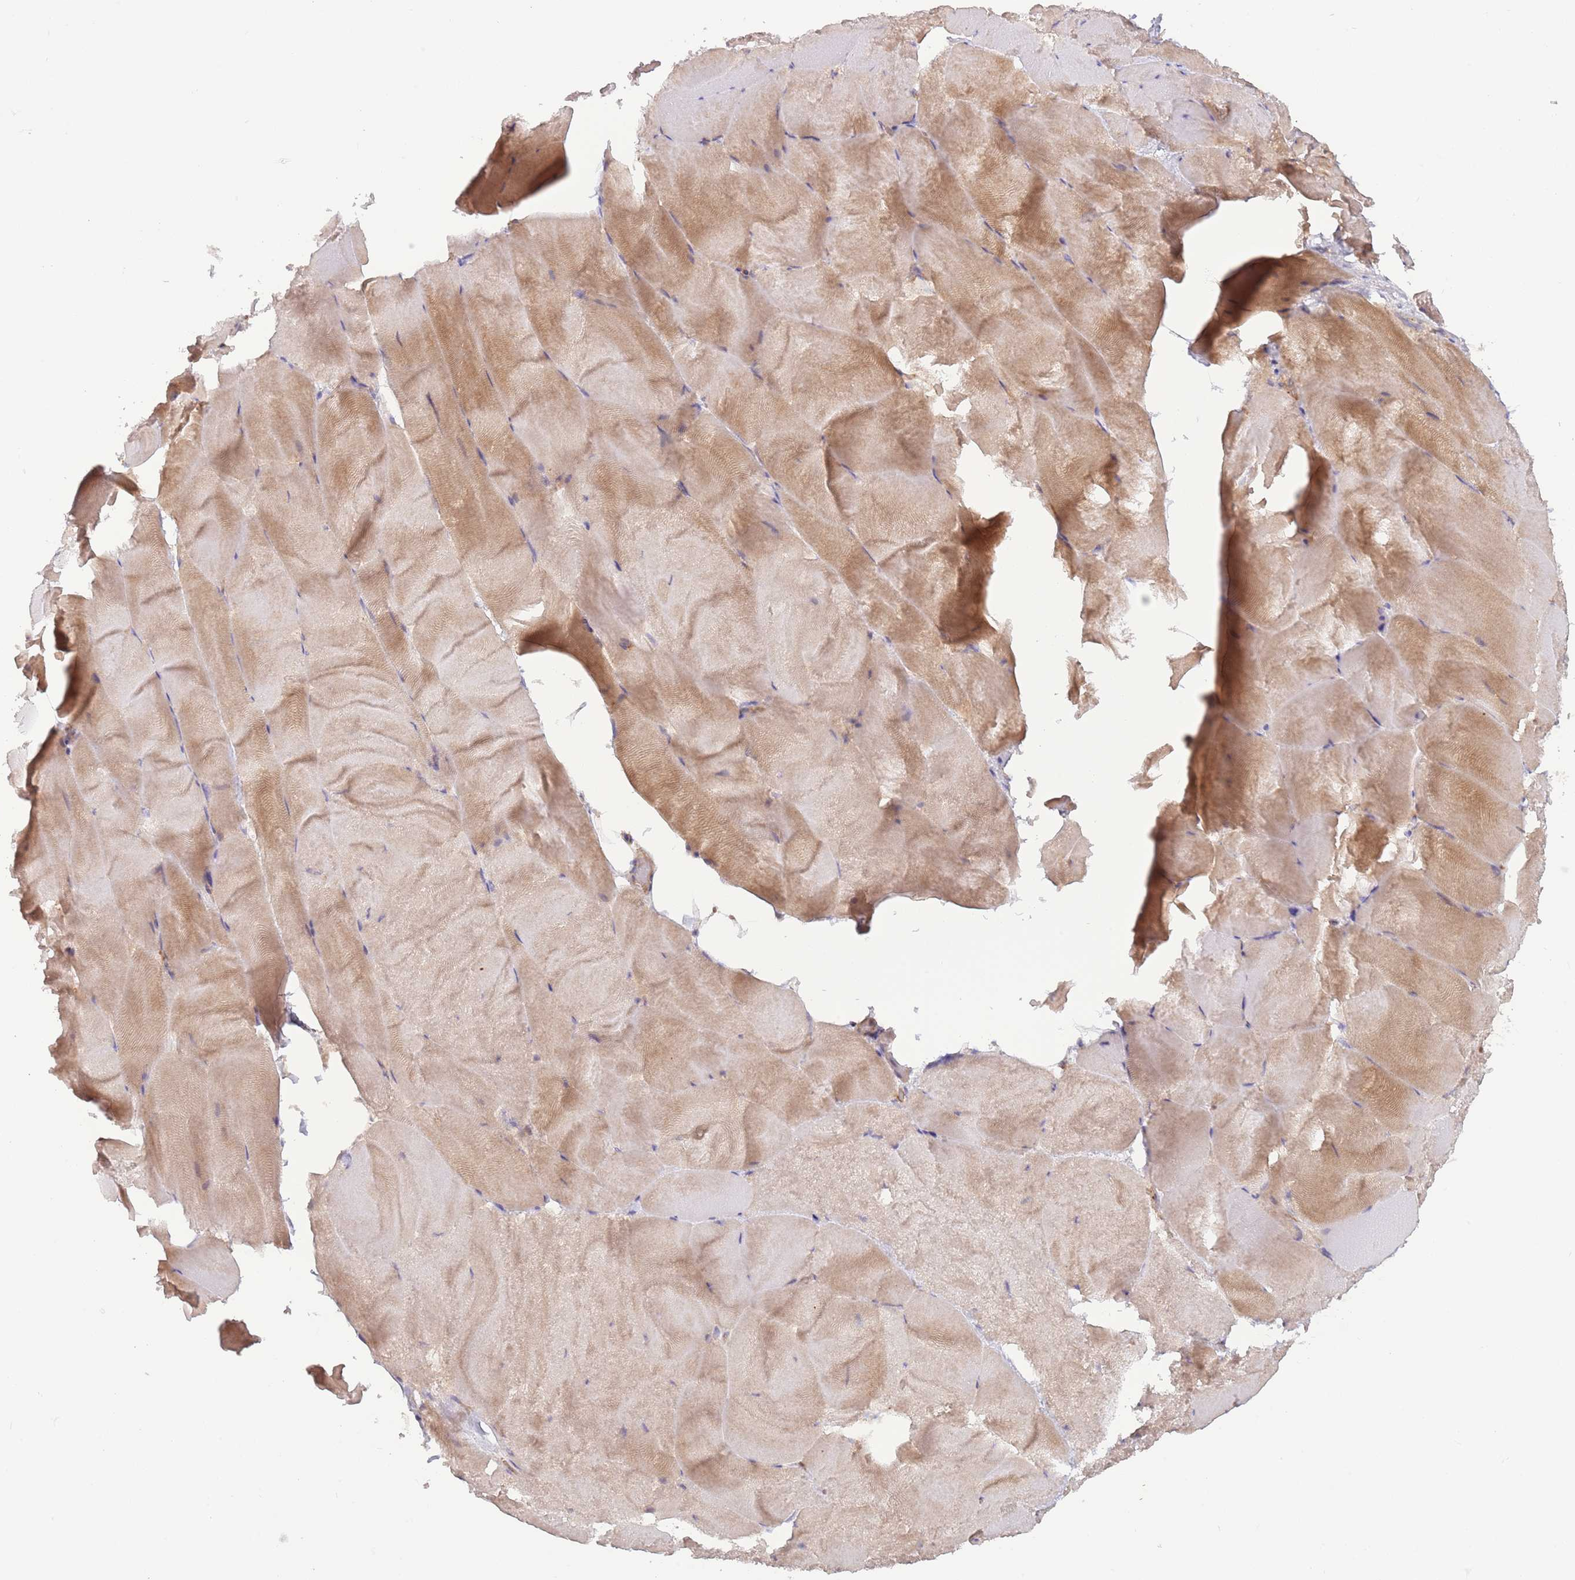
{"staining": {"intensity": "moderate", "quantity": "25%-75%", "location": "cytoplasmic/membranous"}, "tissue": "skeletal muscle", "cell_type": "Myocytes", "image_type": "normal", "snomed": [{"axis": "morphology", "description": "Normal tissue, NOS"}, {"axis": "topography", "description": "Skeletal muscle"}], "caption": "Immunohistochemistry photomicrograph of benign skeletal muscle: human skeletal muscle stained using immunohistochemistry reveals medium levels of moderate protein expression localized specifically in the cytoplasmic/membranous of myocytes, appearing as a cytoplasmic/membranous brown color.", "gene": "LDHD", "patient": {"sex": "female", "age": 64}}